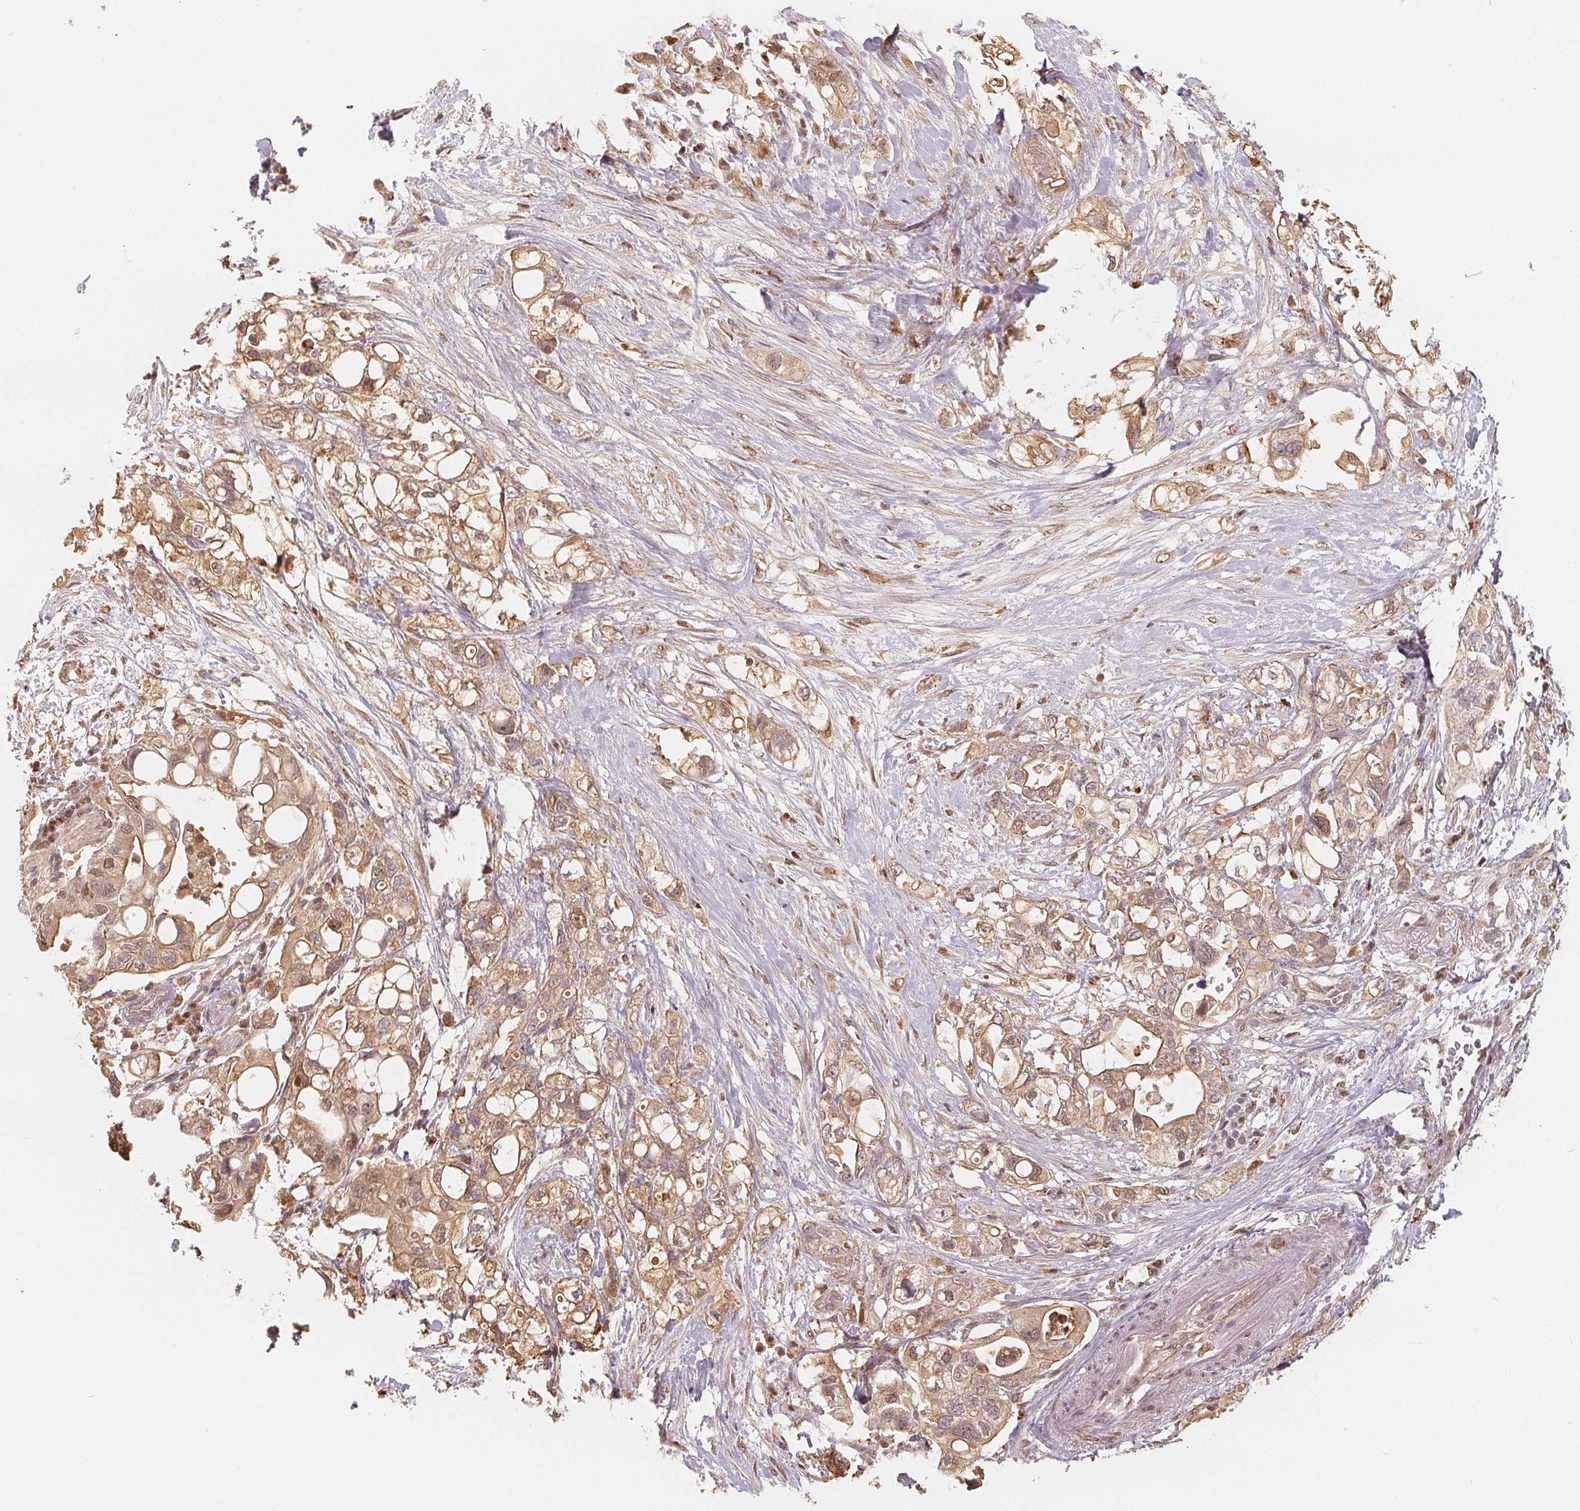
{"staining": {"intensity": "weak", "quantity": ">75%", "location": "cytoplasmic/membranous,nuclear"}, "tissue": "pancreatic cancer", "cell_type": "Tumor cells", "image_type": "cancer", "snomed": [{"axis": "morphology", "description": "Adenocarcinoma, NOS"}, {"axis": "topography", "description": "Pancreas"}], "caption": "Human pancreatic cancer stained for a protein (brown) reveals weak cytoplasmic/membranous and nuclear positive staining in approximately >75% of tumor cells.", "gene": "GUSB", "patient": {"sex": "female", "age": 72}}